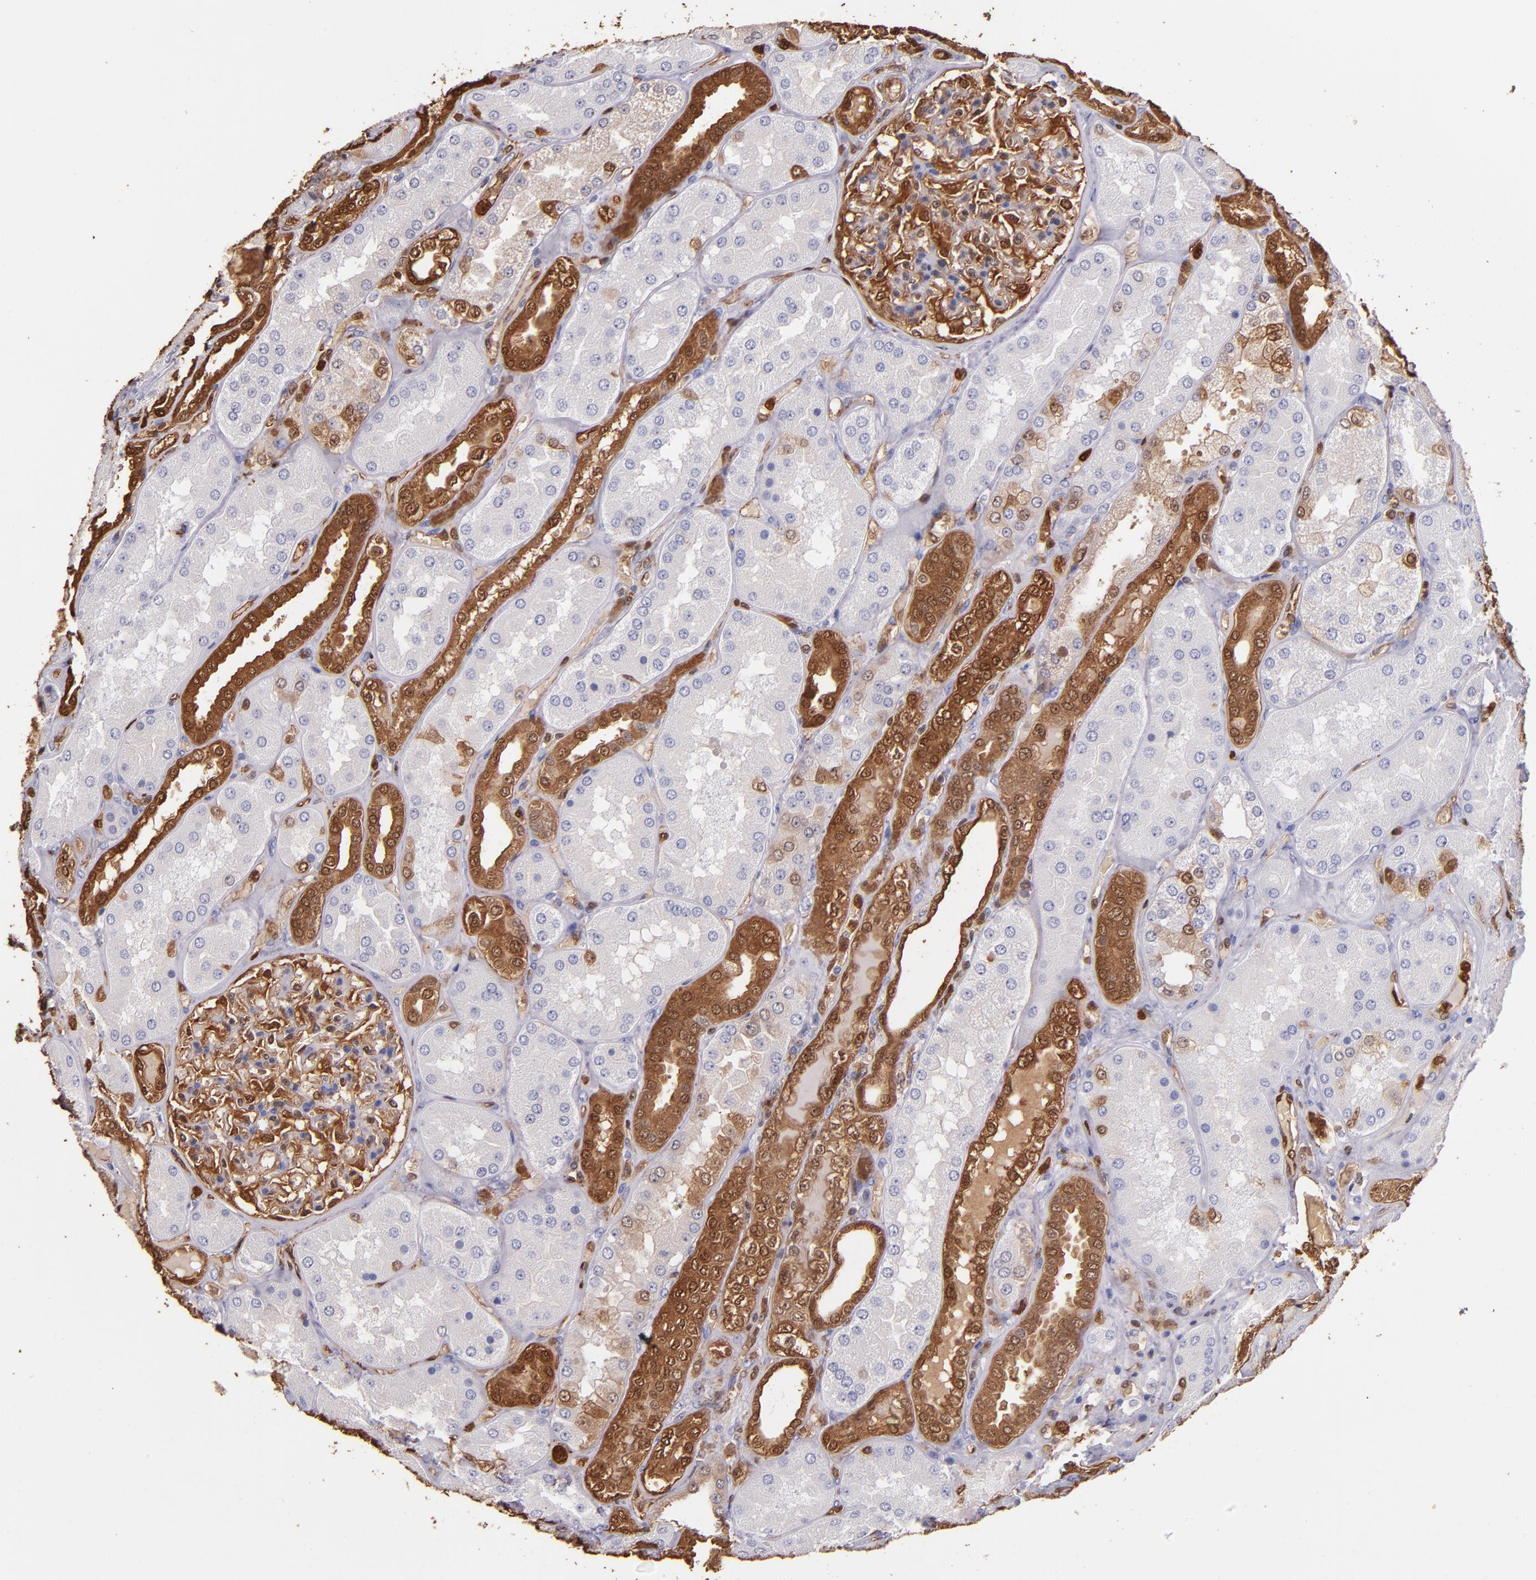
{"staining": {"intensity": "strong", "quantity": ">75%", "location": "cytoplasmic/membranous,nuclear"}, "tissue": "kidney", "cell_type": "Cells in glomeruli", "image_type": "normal", "snomed": [{"axis": "morphology", "description": "Normal tissue, NOS"}, {"axis": "topography", "description": "Kidney"}], "caption": "Human kidney stained with a protein marker shows strong staining in cells in glomeruli.", "gene": "S100A6", "patient": {"sex": "female", "age": 56}}